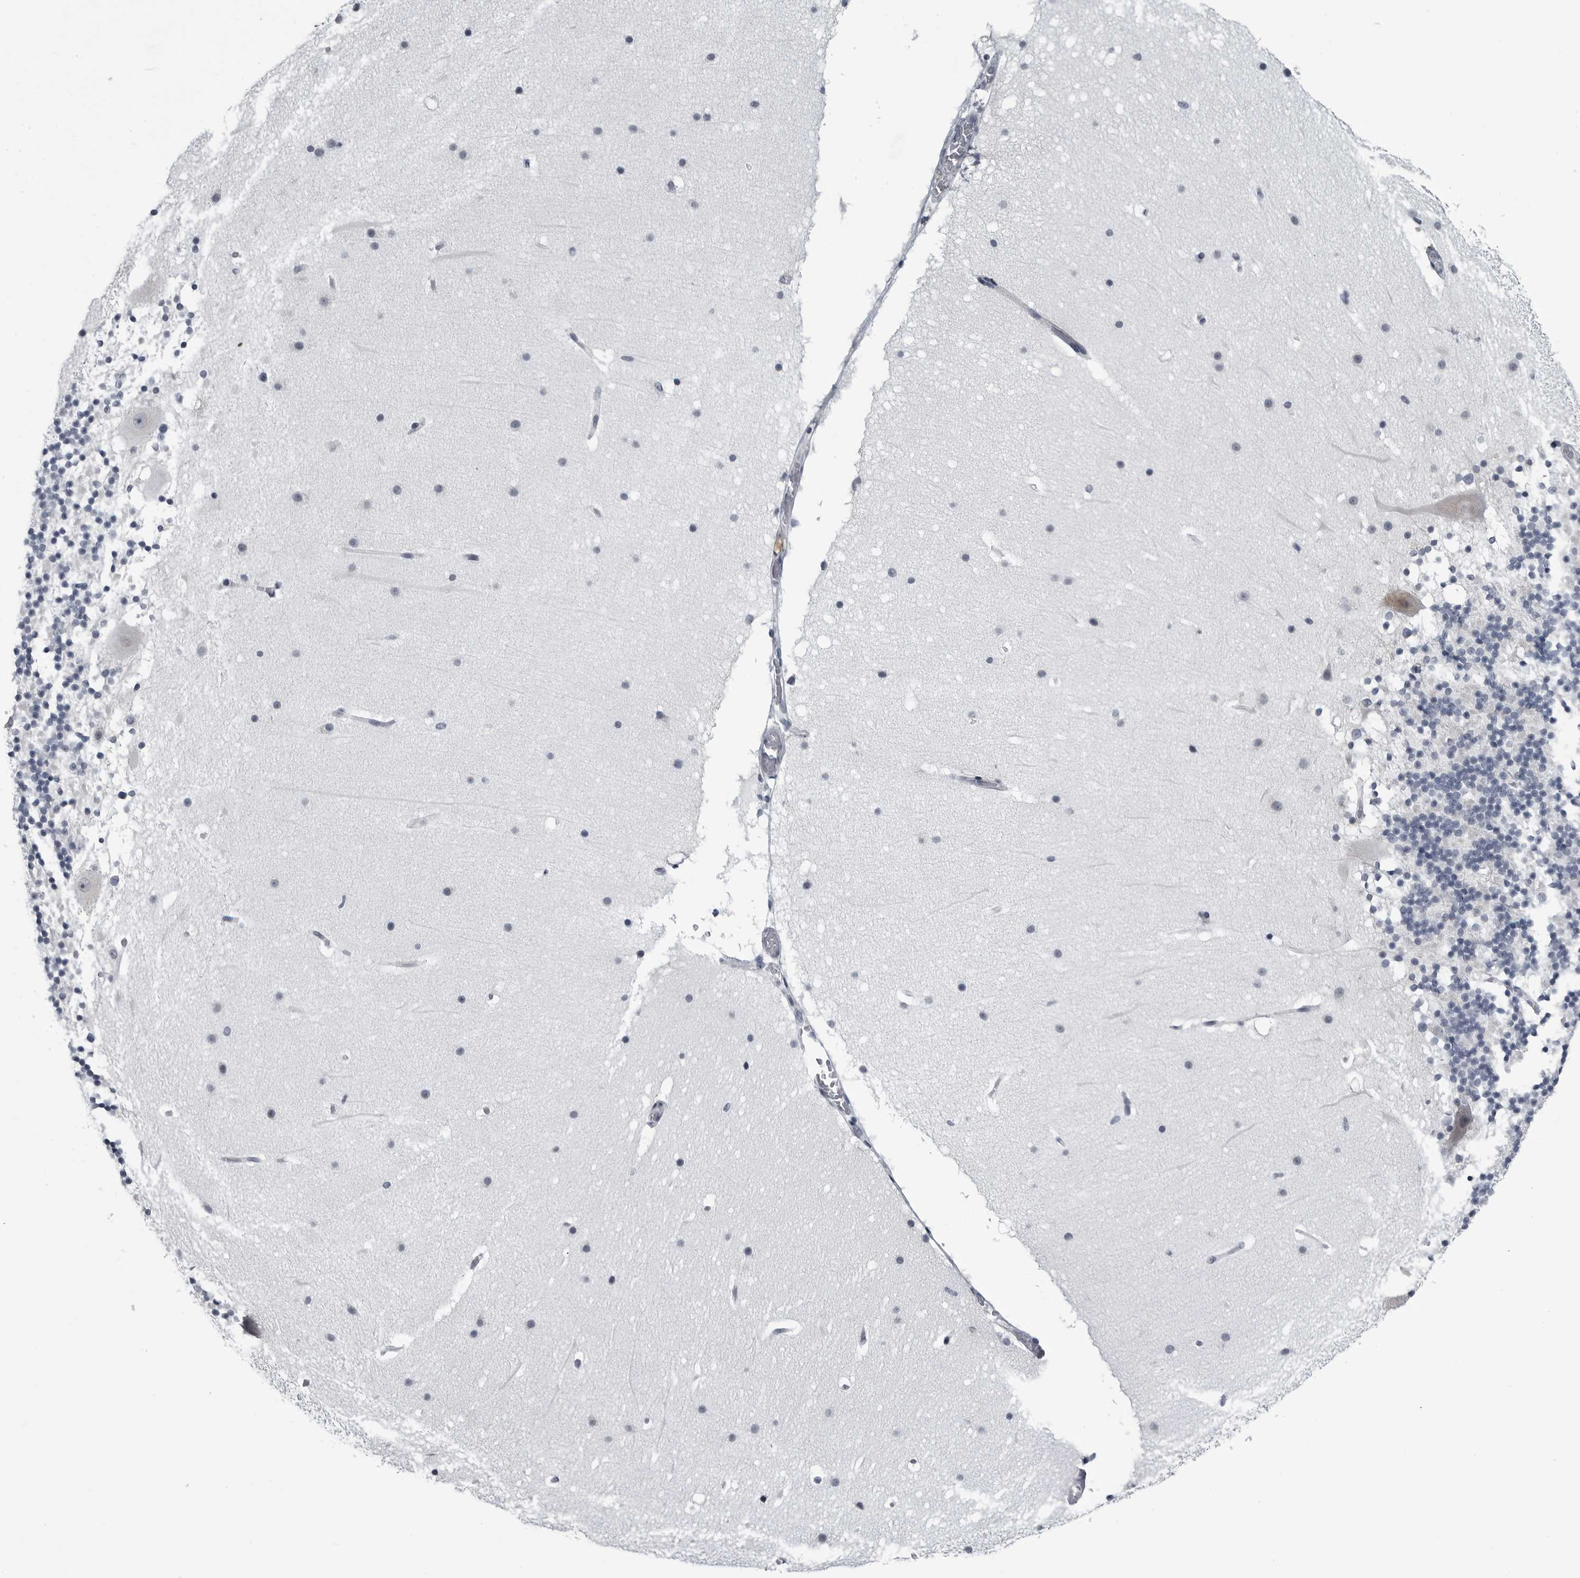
{"staining": {"intensity": "negative", "quantity": "none", "location": "none"}, "tissue": "cerebellum", "cell_type": "Cells in granular layer", "image_type": "normal", "snomed": [{"axis": "morphology", "description": "Normal tissue, NOS"}, {"axis": "topography", "description": "Cerebellum"}], "caption": "The histopathology image demonstrates no significant expression in cells in granular layer of cerebellum.", "gene": "MYOC", "patient": {"sex": "male", "age": 57}}